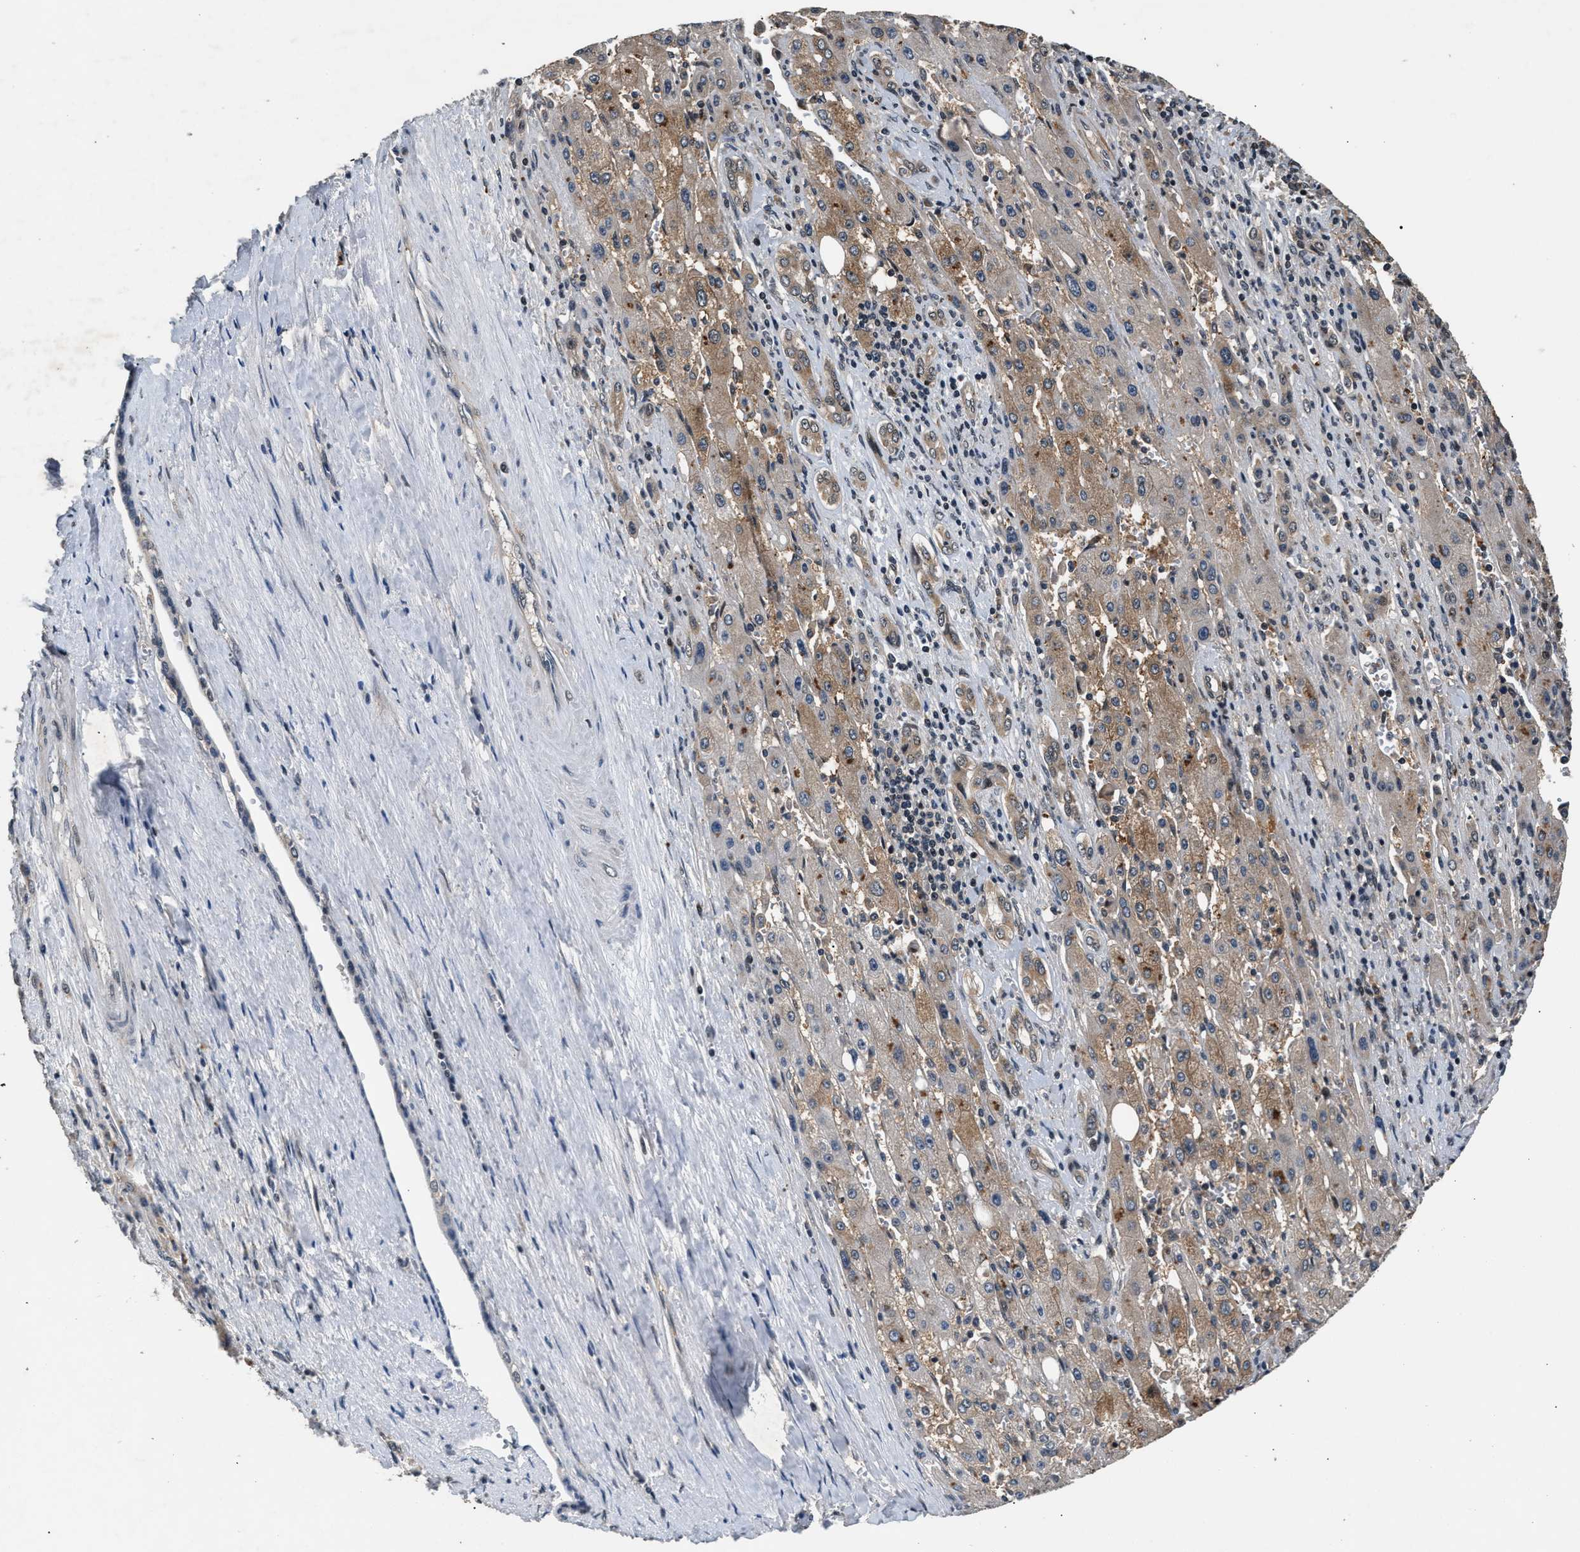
{"staining": {"intensity": "moderate", "quantity": "25%-75%", "location": "cytoplasmic/membranous"}, "tissue": "liver cancer", "cell_type": "Tumor cells", "image_type": "cancer", "snomed": [{"axis": "morphology", "description": "Carcinoma, Hepatocellular, NOS"}, {"axis": "topography", "description": "Liver"}], "caption": "Immunohistochemical staining of human liver cancer demonstrates medium levels of moderate cytoplasmic/membranous protein staining in about 25%-75% of tumor cells.", "gene": "RBM33", "patient": {"sex": "female", "age": 73}}